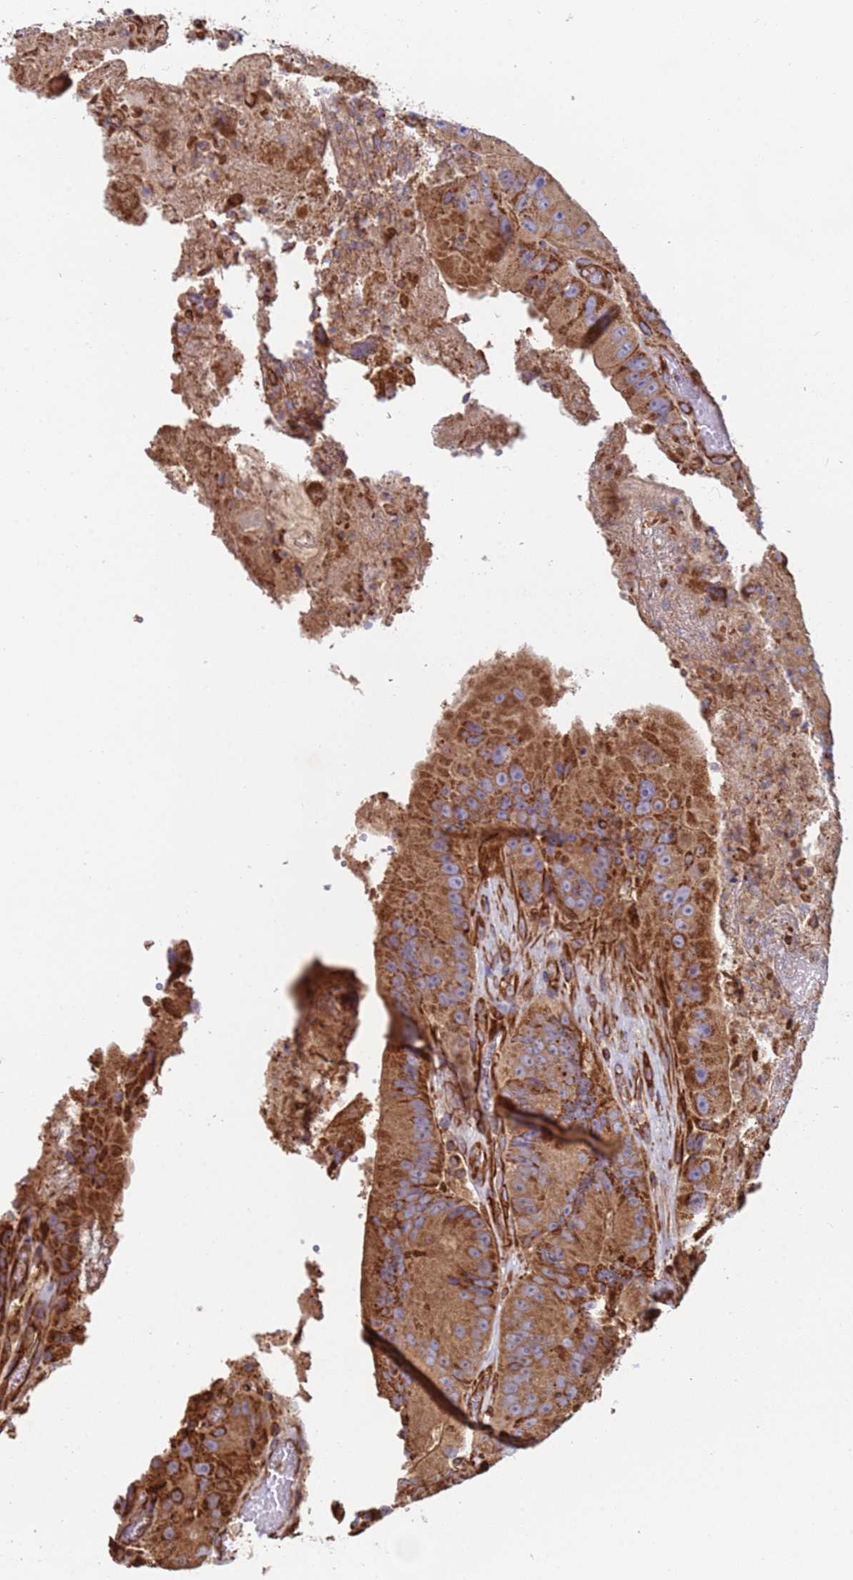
{"staining": {"intensity": "moderate", "quantity": ">75%", "location": "cytoplasmic/membranous"}, "tissue": "colorectal cancer", "cell_type": "Tumor cells", "image_type": "cancer", "snomed": [{"axis": "morphology", "description": "Adenocarcinoma, NOS"}, {"axis": "topography", "description": "Colon"}], "caption": "Brown immunohistochemical staining in human colorectal cancer (adenocarcinoma) reveals moderate cytoplasmic/membranous staining in about >75% of tumor cells. (DAB IHC with brightfield microscopy, high magnification).", "gene": "NUDT12", "patient": {"sex": "female", "age": 86}}